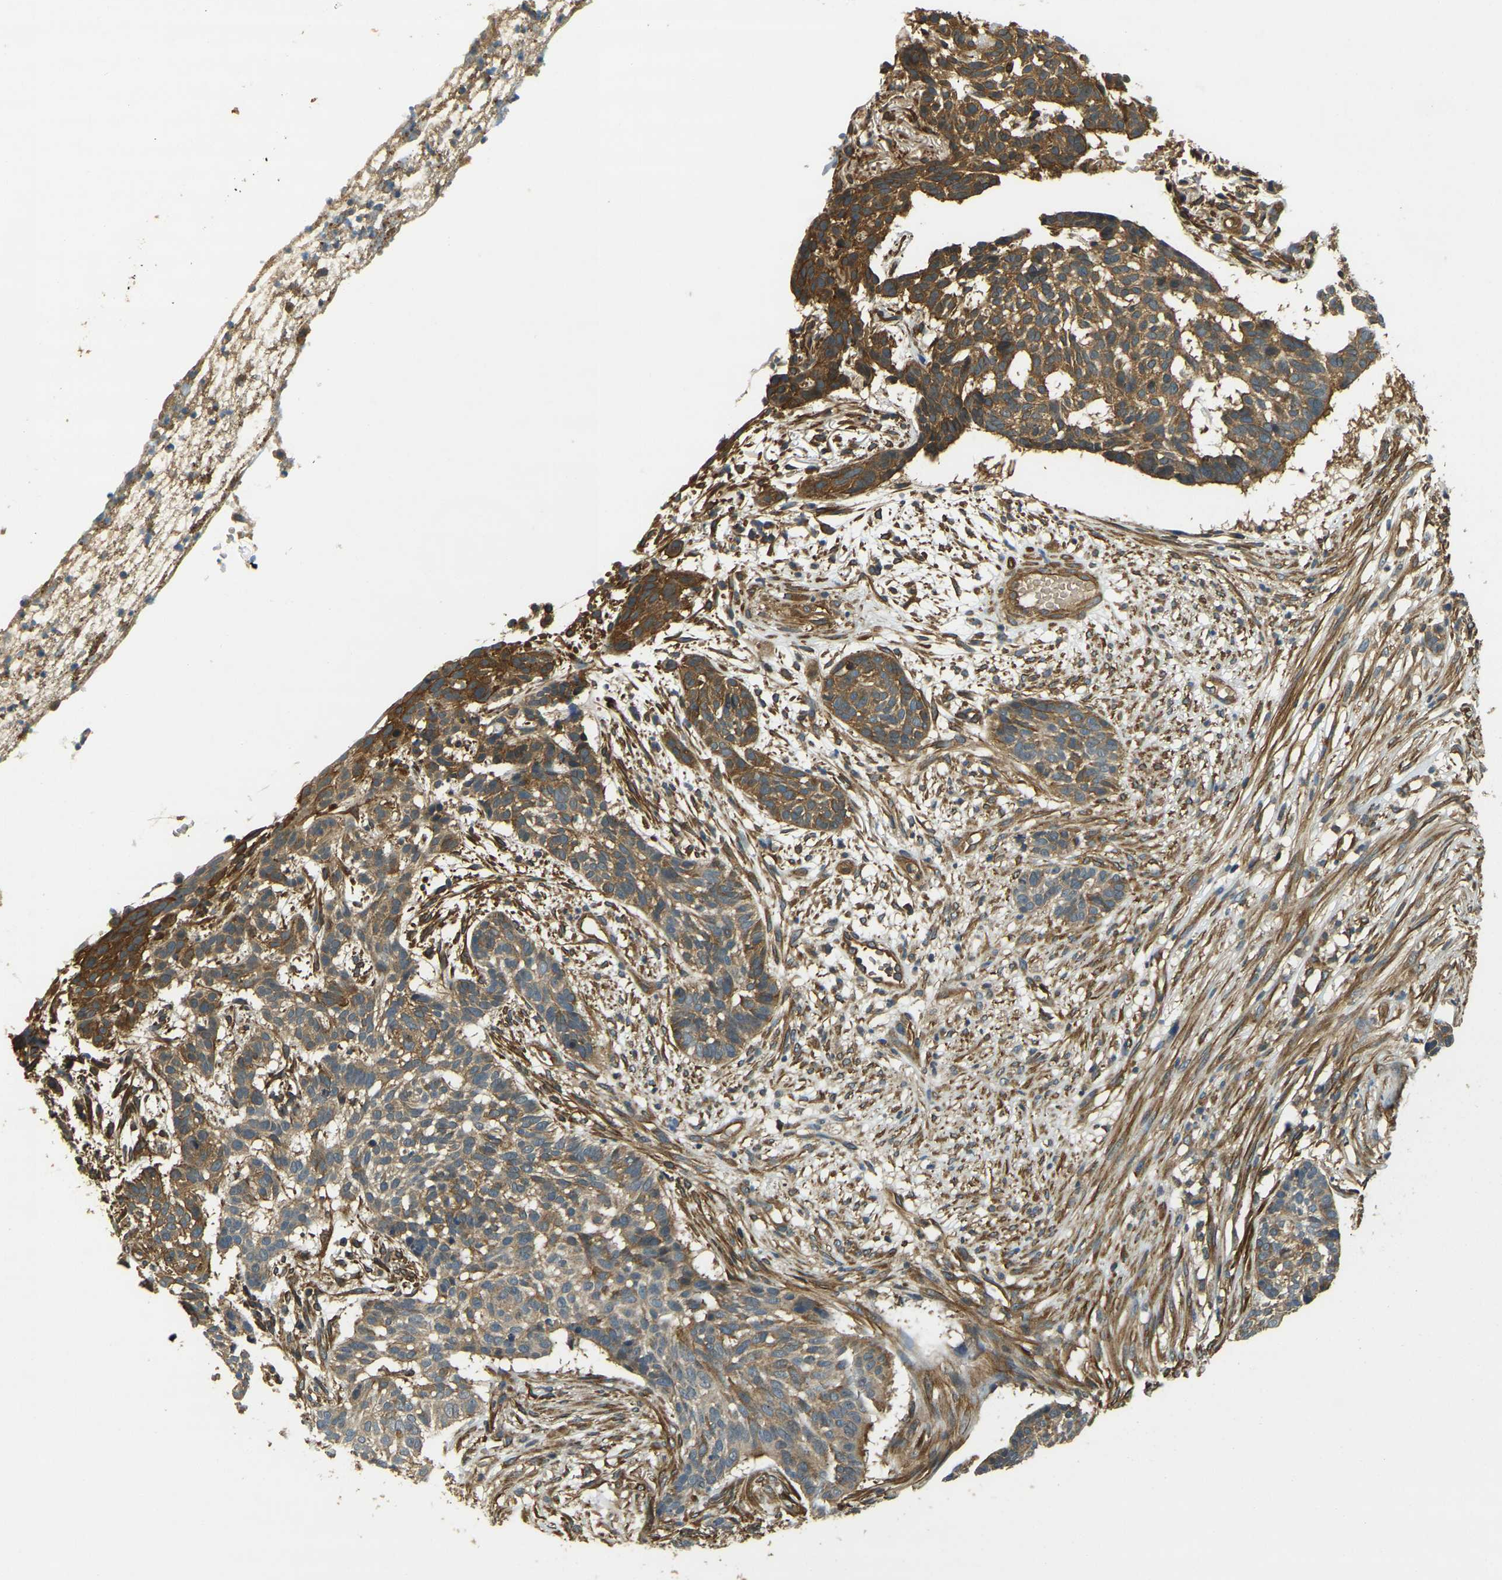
{"staining": {"intensity": "moderate", "quantity": ">75%", "location": "cytoplasmic/membranous"}, "tissue": "skin cancer", "cell_type": "Tumor cells", "image_type": "cancer", "snomed": [{"axis": "morphology", "description": "Basal cell carcinoma"}, {"axis": "topography", "description": "Skin"}], "caption": "This is an image of immunohistochemistry (IHC) staining of basal cell carcinoma (skin), which shows moderate expression in the cytoplasmic/membranous of tumor cells.", "gene": "ERGIC1", "patient": {"sex": "male", "age": 85}}